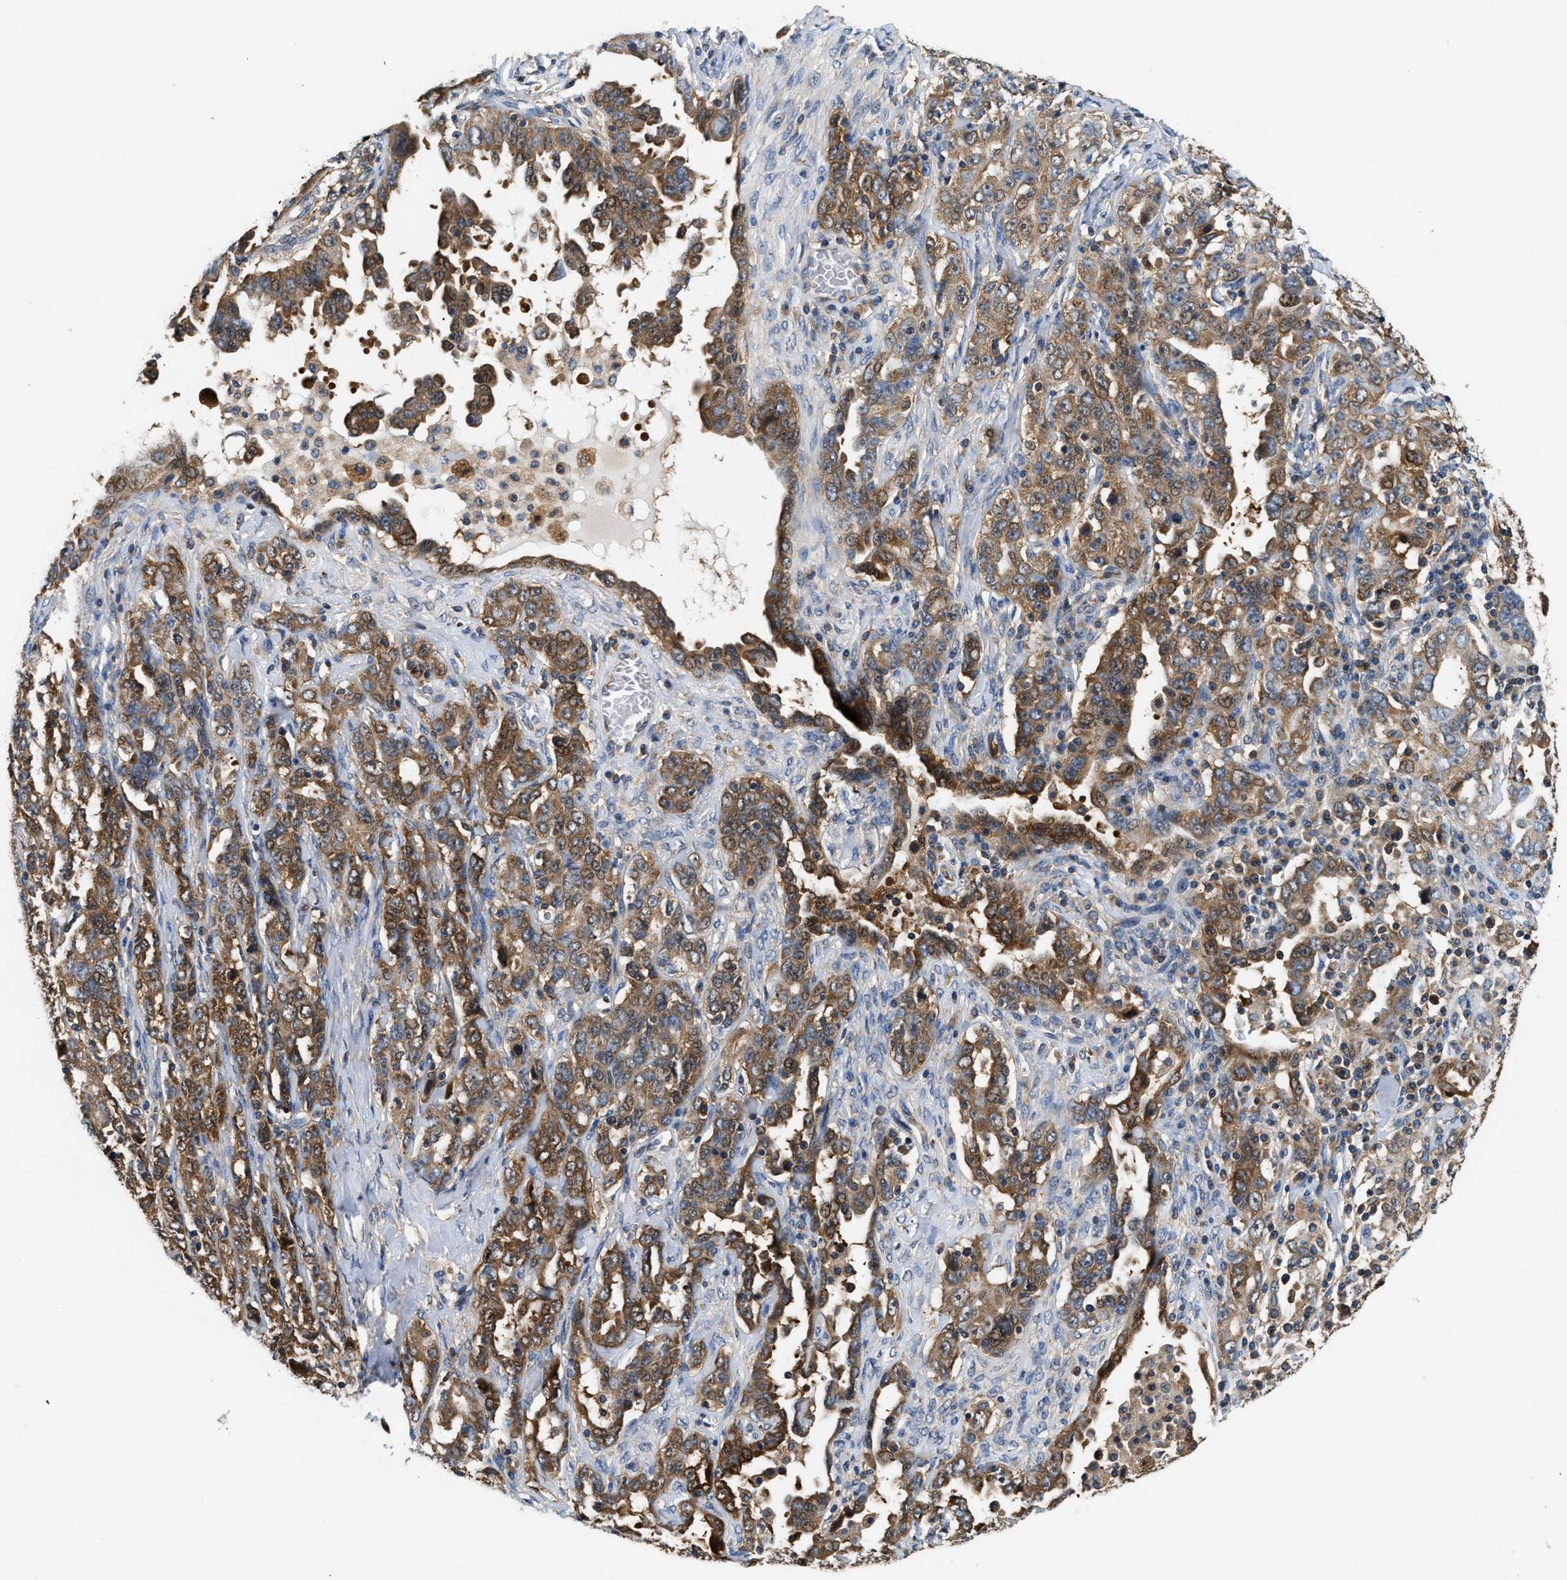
{"staining": {"intensity": "moderate", "quantity": ">75%", "location": "cytoplasmic/membranous"}, "tissue": "ovarian cancer", "cell_type": "Tumor cells", "image_type": "cancer", "snomed": [{"axis": "morphology", "description": "Carcinoma, endometroid"}, {"axis": "topography", "description": "Ovary"}], "caption": "This is an image of immunohistochemistry staining of endometroid carcinoma (ovarian), which shows moderate expression in the cytoplasmic/membranous of tumor cells.", "gene": "CCM2", "patient": {"sex": "female", "age": 62}}